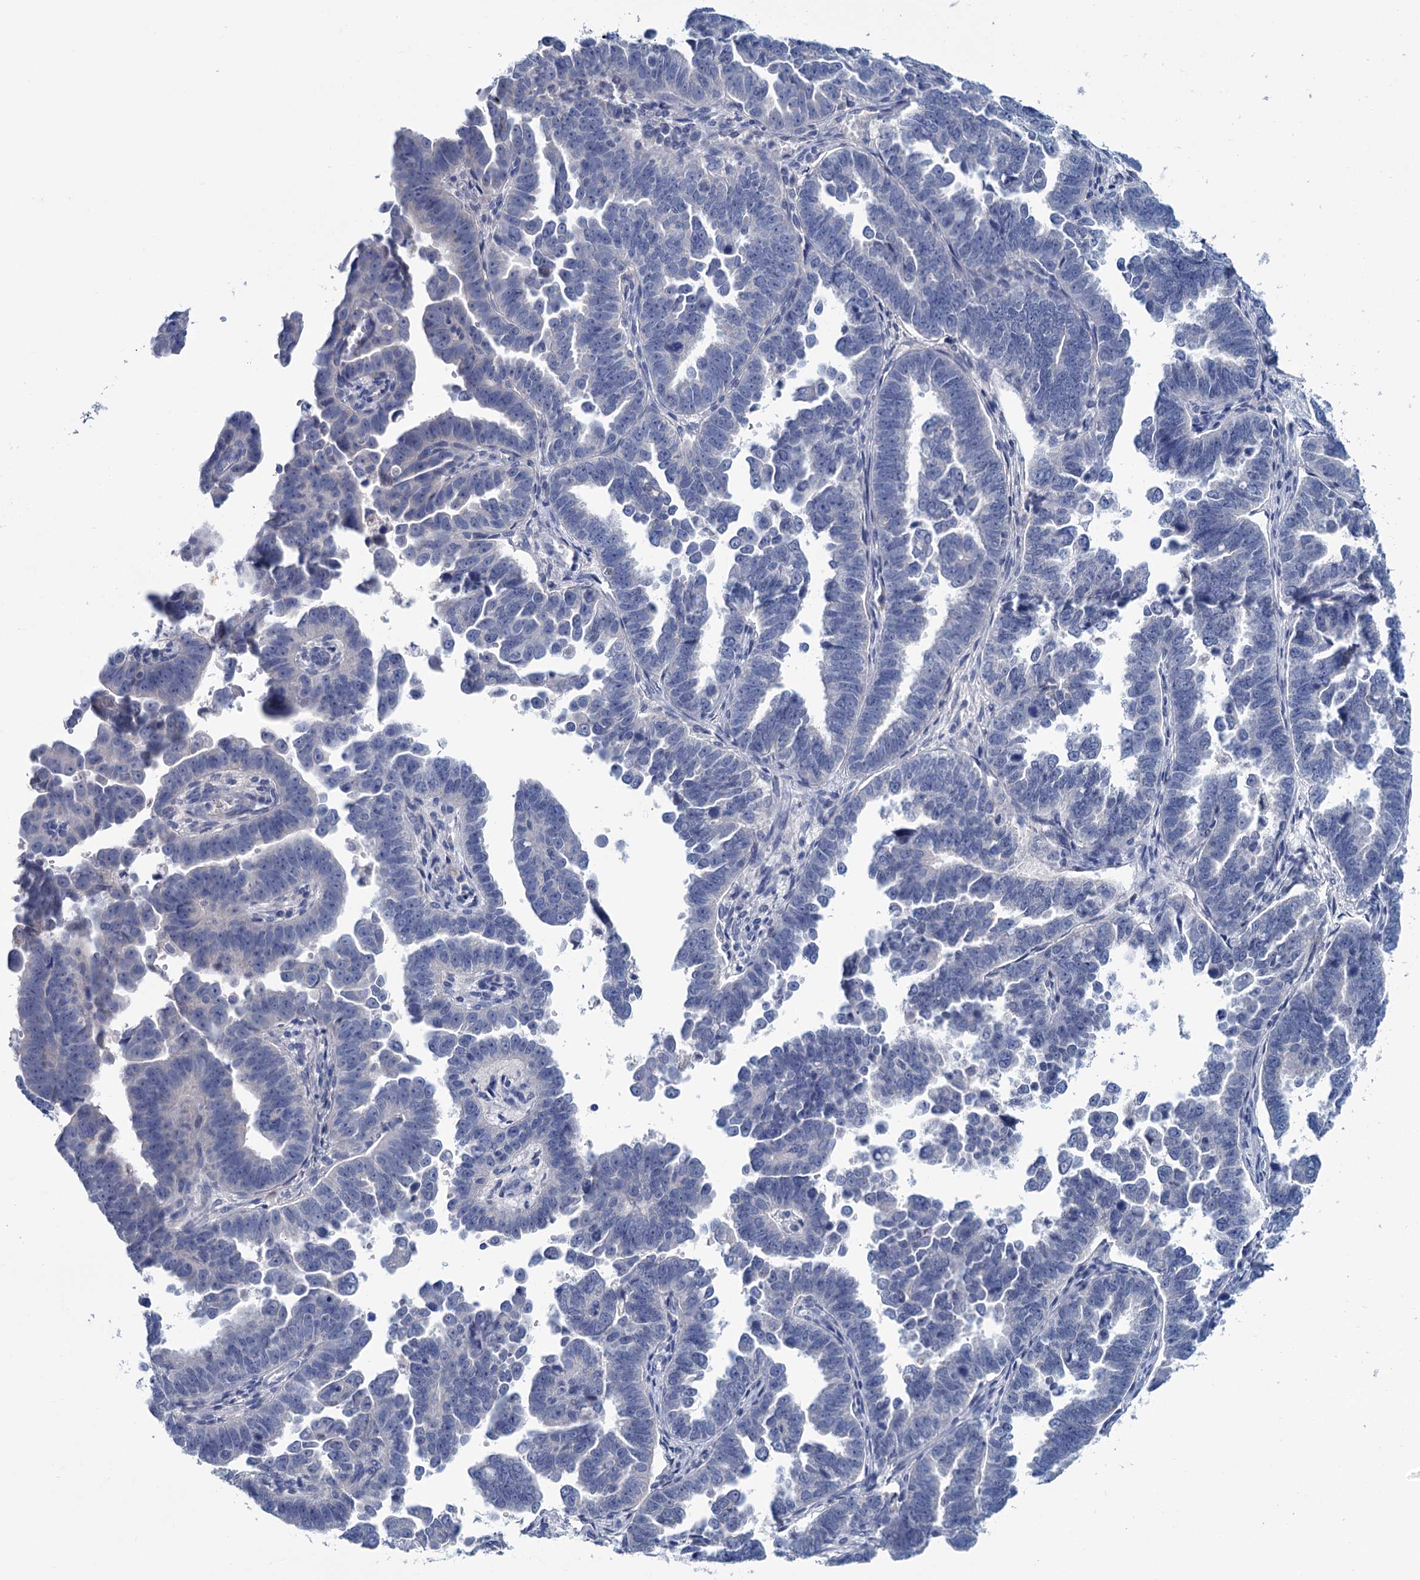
{"staining": {"intensity": "negative", "quantity": "none", "location": "none"}, "tissue": "endometrial cancer", "cell_type": "Tumor cells", "image_type": "cancer", "snomed": [{"axis": "morphology", "description": "Adenocarcinoma, NOS"}, {"axis": "topography", "description": "Endometrium"}], "caption": "Adenocarcinoma (endometrial) stained for a protein using IHC reveals no expression tumor cells.", "gene": "MYOZ3", "patient": {"sex": "female", "age": 75}}